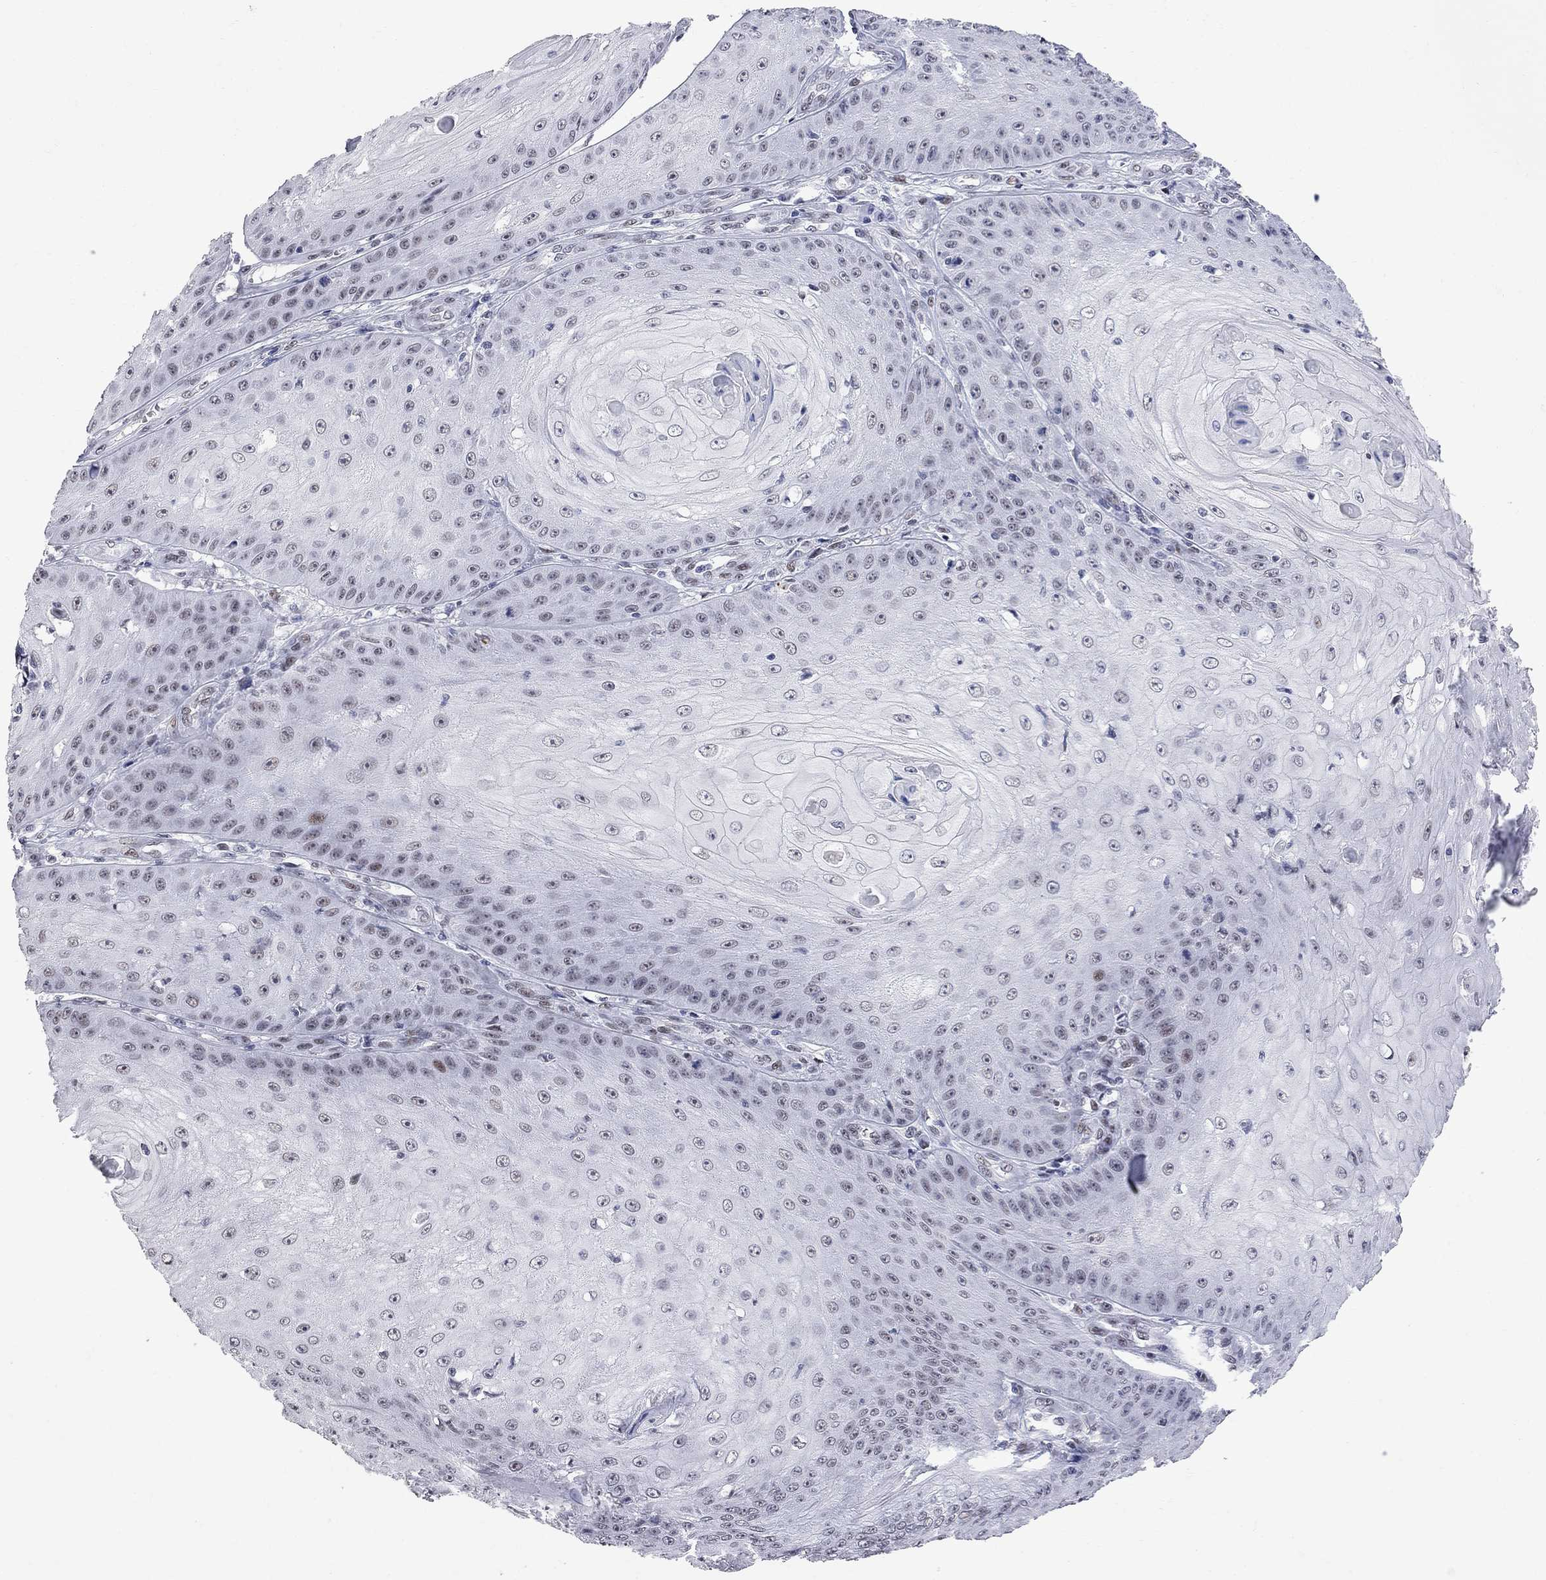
{"staining": {"intensity": "weak", "quantity": "<25%", "location": "nuclear"}, "tissue": "skin cancer", "cell_type": "Tumor cells", "image_type": "cancer", "snomed": [{"axis": "morphology", "description": "Squamous cell carcinoma, NOS"}, {"axis": "topography", "description": "Skin"}], "caption": "High power microscopy image of an immunohistochemistry photomicrograph of skin cancer (squamous cell carcinoma), revealing no significant expression in tumor cells.", "gene": "ZBTB47", "patient": {"sex": "male", "age": 70}}